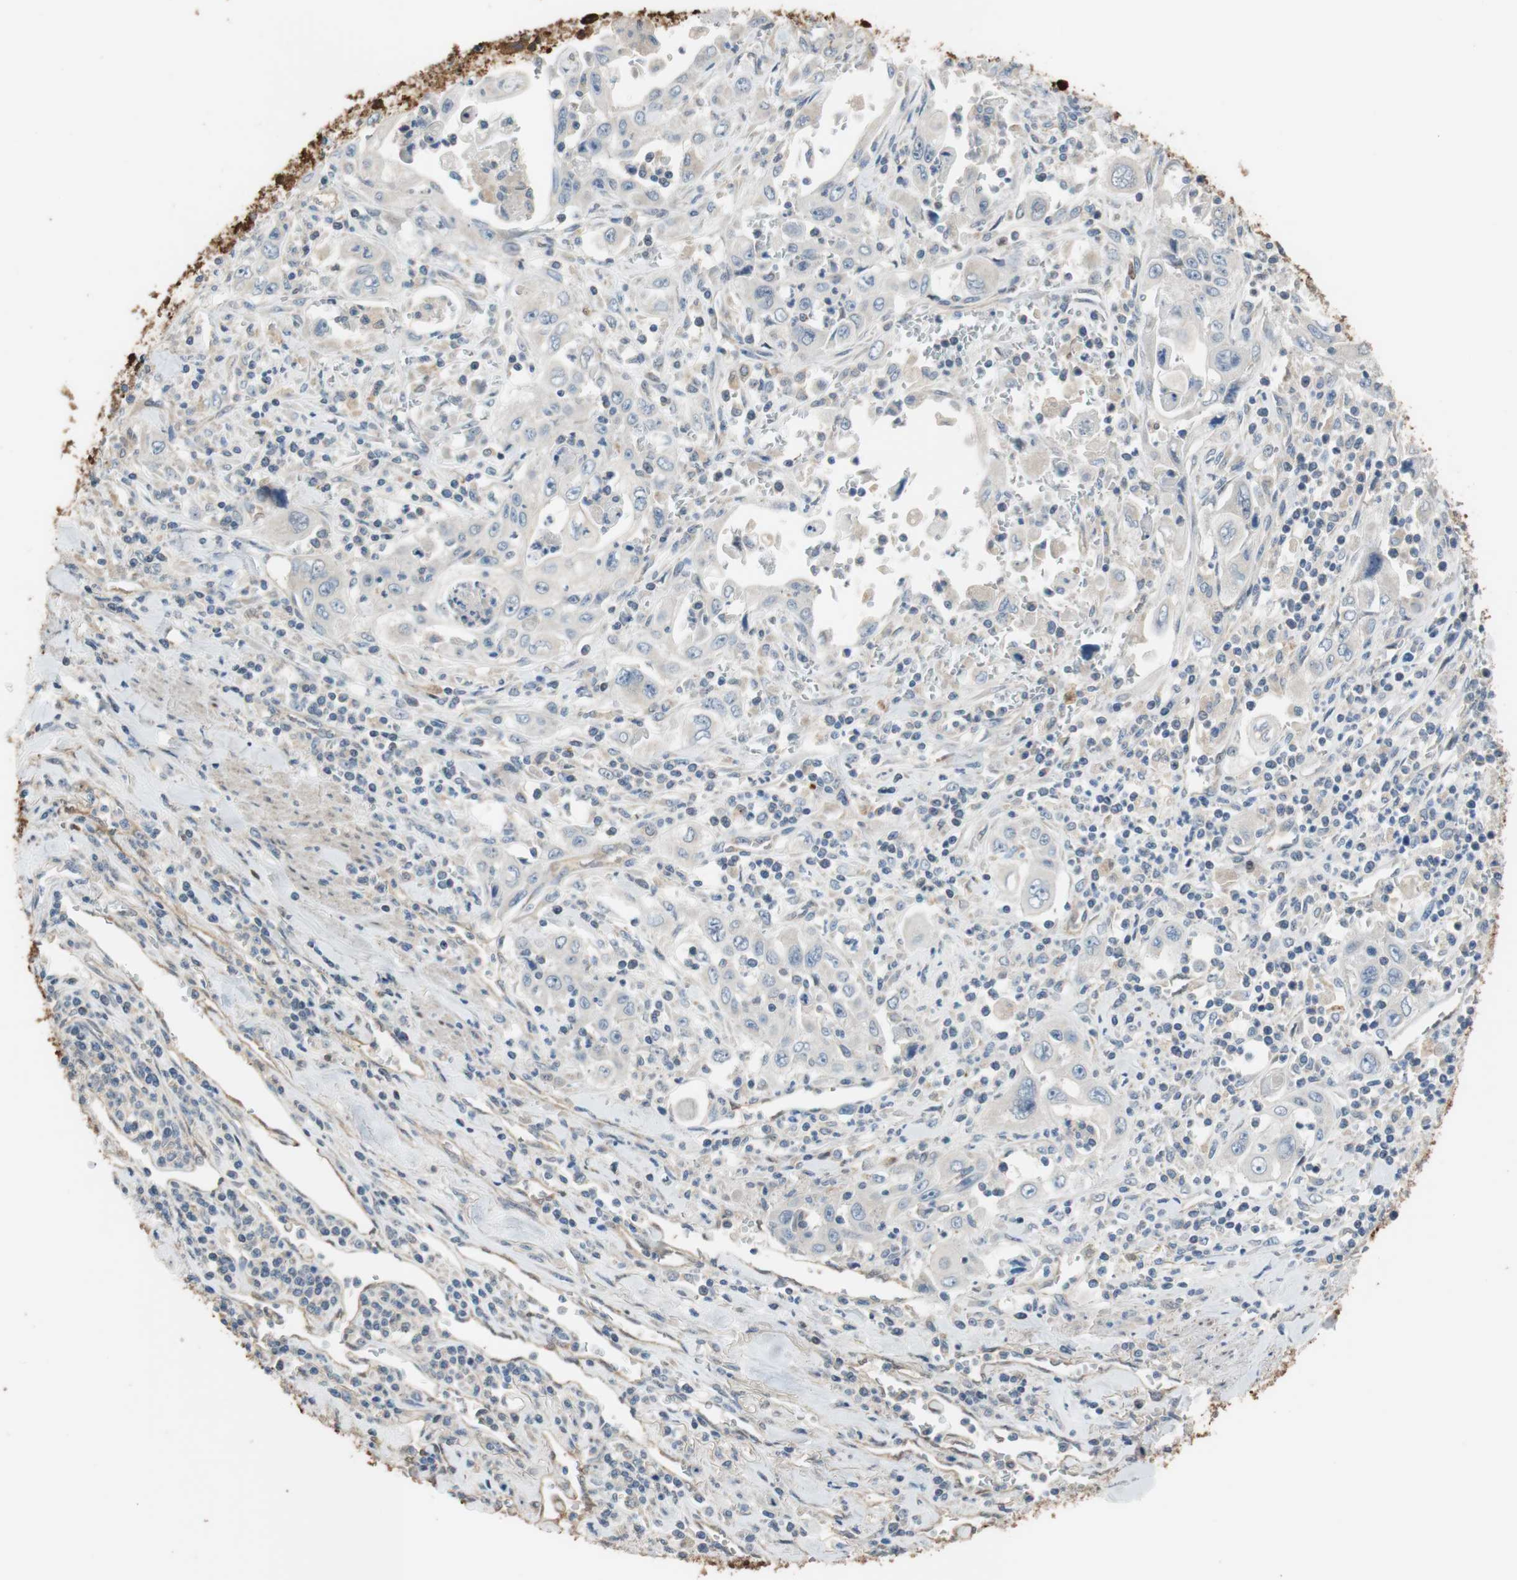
{"staining": {"intensity": "negative", "quantity": "none", "location": "none"}, "tissue": "pancreatic cancer", "cell_type": "Tumor cells", "image_type": "cancer", "snomed": [{"axis": "morphology", "description": "Adenocarcinoma, NOS"}, {"axis": "topography", "description": "Pancreas"}], "caption": "Immunohistochemistry (IHC) photomicrograph of neoplastic tissue: human pancreatic cancer stained with DAB (3,3'-diaminobenzidine) reveals no significant protein positivity in tumor cells. Nuclei are stained in blue.", "gene": "ALDH1A2", "patient": {"sex": "male", "age": 70}}